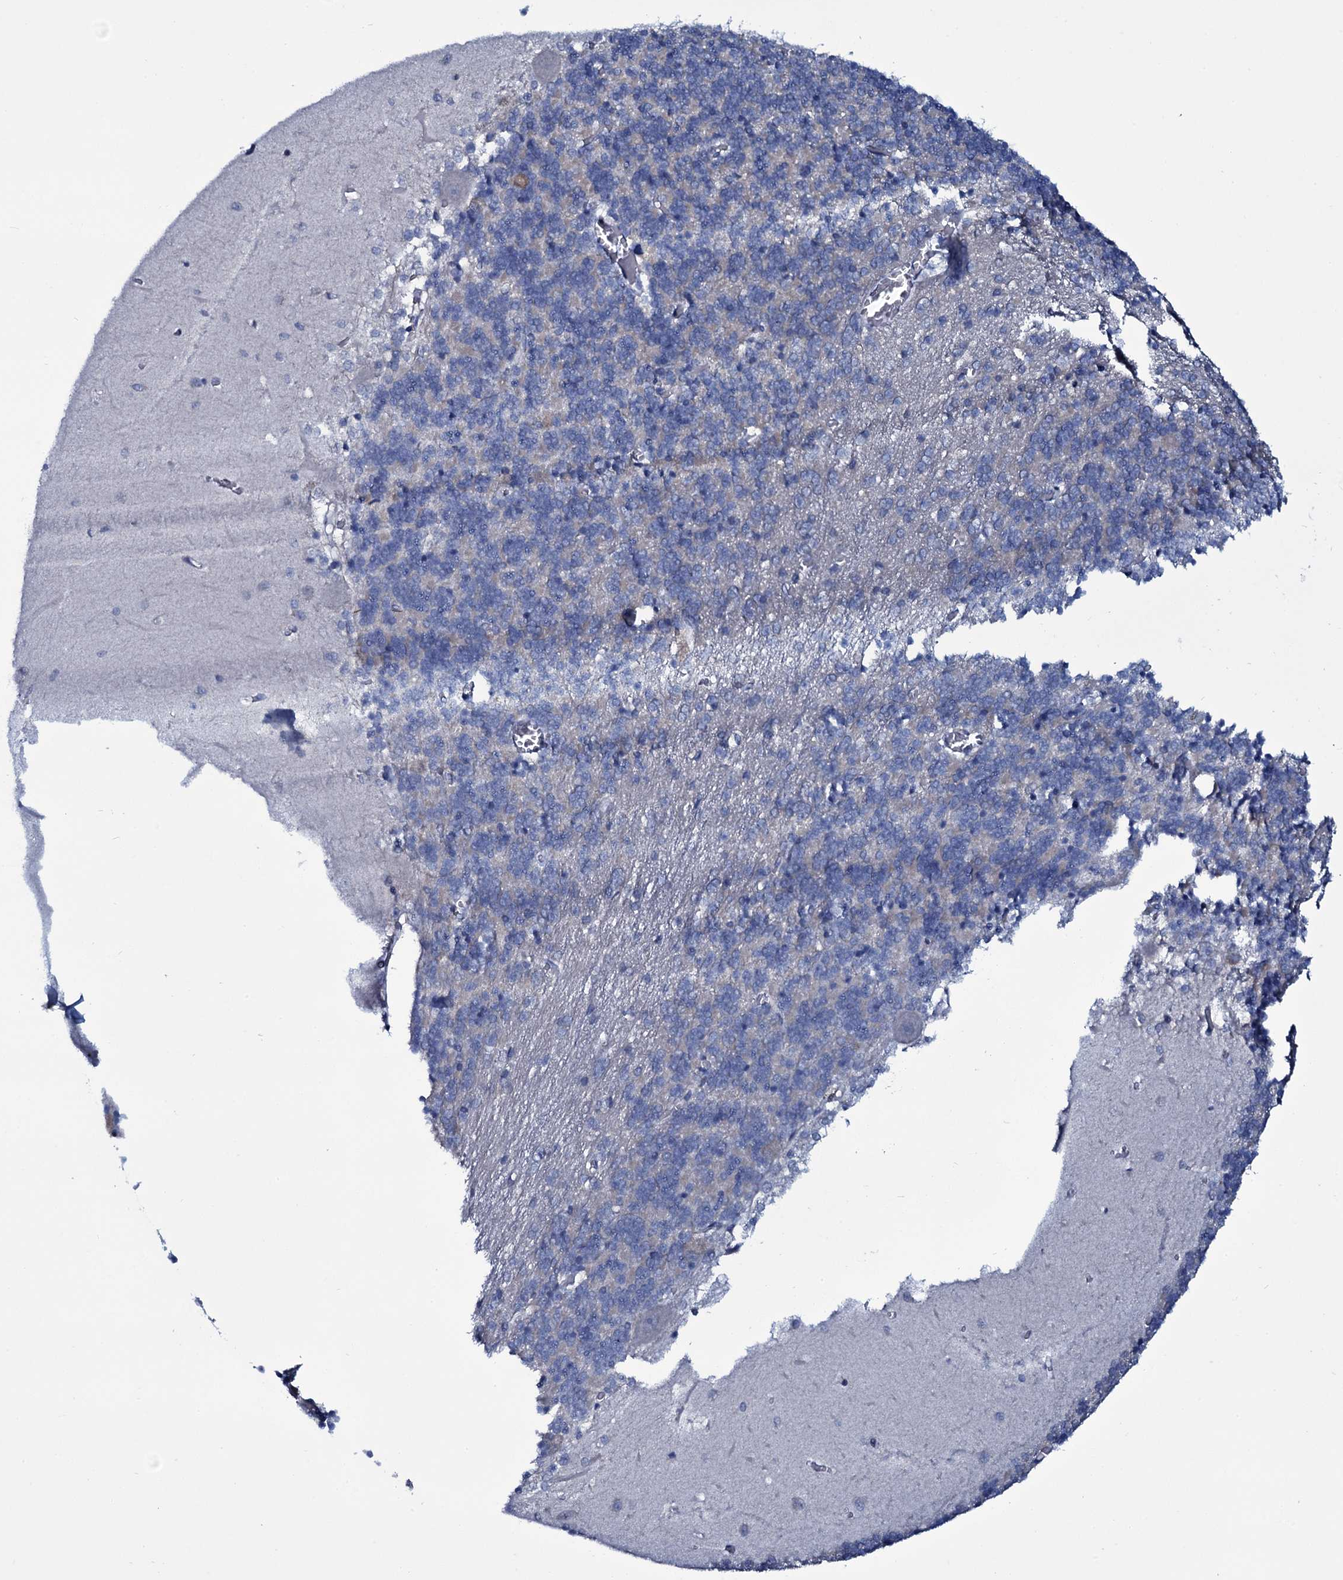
{"staining": {"intensity": "weak", "quantity": "<25%", "location": "cytoplasmic/membranous"}, "tissue": "cerebellum", "cell_type": "Cells in granular layer", "image_type": "normal", "snomed": [{"axis": "morphology", "description": "Normal tissue, NOS"}, {"axis": "topography", "description": "Cerebellum"}], "caption": "Protein analysis of benign cerebellum reveals no significant staining in cells in granular layer.", "gene": "WIPF3", "patient": {"sex": "male", "age": 37}}